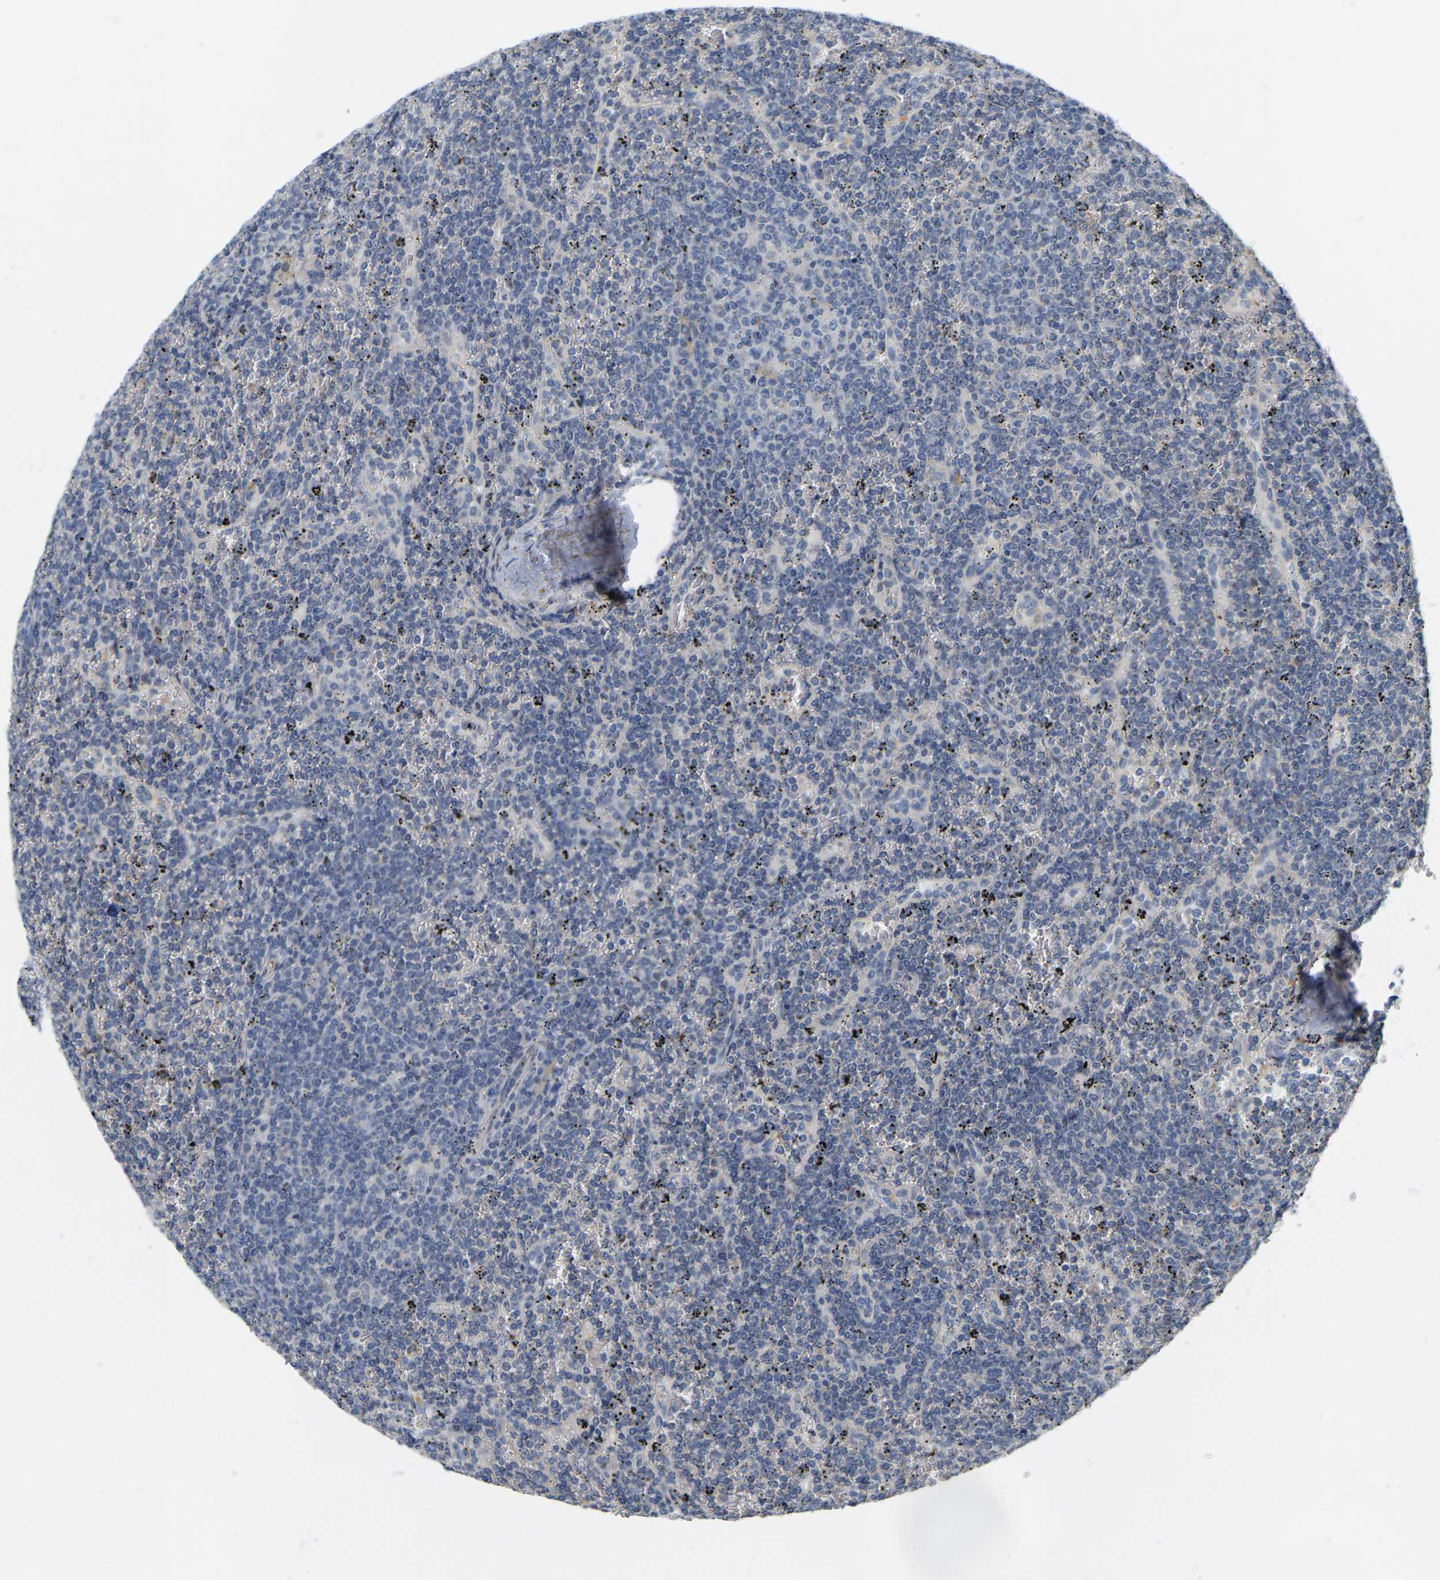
{"staining": {"intensity": "negative", "quantity": "none", "location": "none"}, "tissue": "lymphoma", "cell_type": "Tumor cells", "image_type": "cancer", "snomed": [{"axis": "morphology", "description": "Malignant lymphoma, non-Hodgkin's type, Low grade"}, {"axis": "topography", "description": "Spleen"}], "caption": "A high-resolution histopathology image shows immunohistochemistry (IHC) staining of low-grade malignant lymphoma, non-Hodgkin's type, which displays no significant staining in tumor cells.", "gene": "SSH1", "patient": {"sex": "female", "age": 19}}